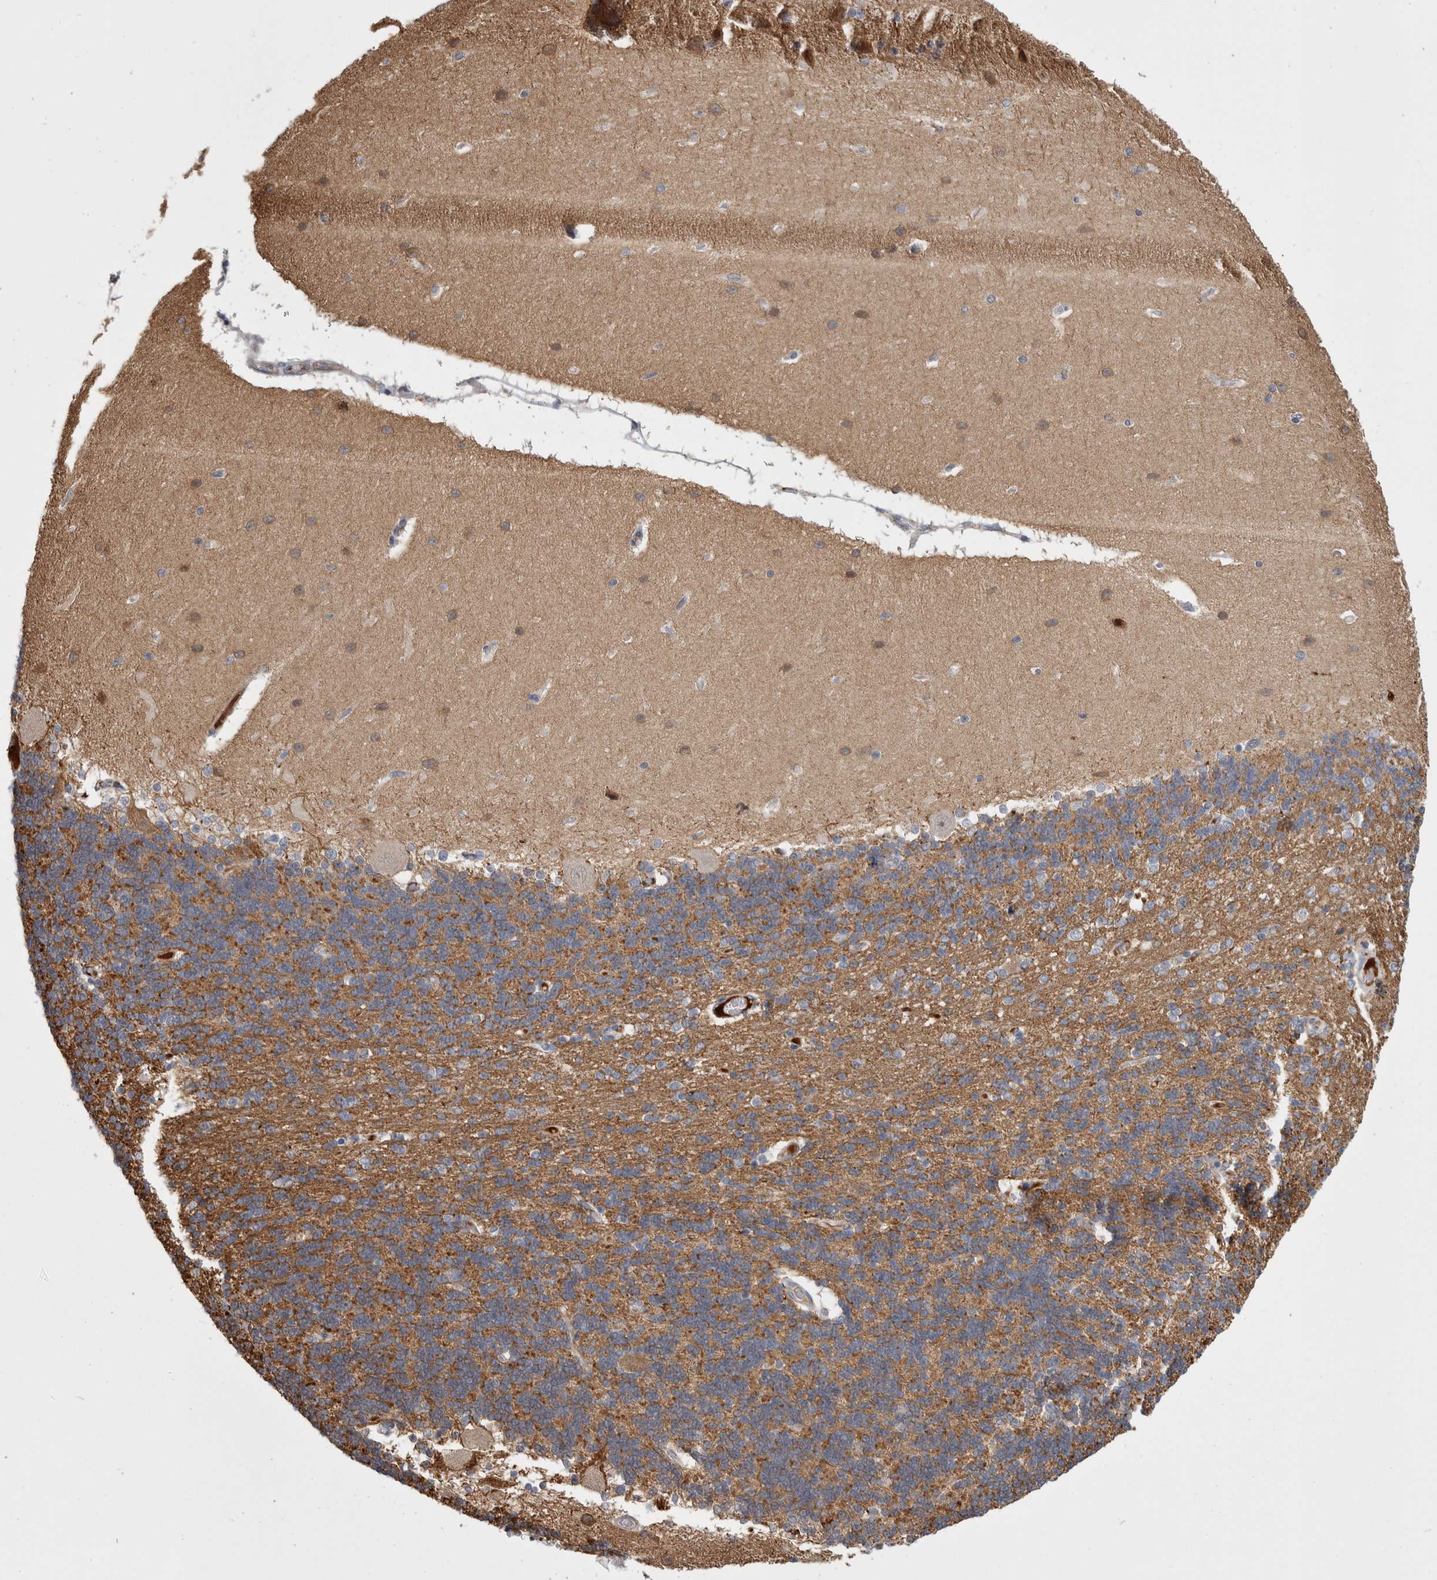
{"staining": {"intensity": "moderate", "quantity": ">75%", "location": "cytoplasmic/membranous"}, "tissue": "cerebellum", "cell_type": "Cells in granular layer", "image_type": "normal", "snomed": [{"axis": "morphology", "description": "Normal tissue, NOS"}, {"axis": "topography", "description": "Cerebellum"}], "caption": "Protein staining shows moderate cytoplasmic/membranous positivity in approximately >75% of cells in granular layer in unremarkable cerebellum.", "gene": "PSMG3", "patient": {"sex": "female", "age": 54}}